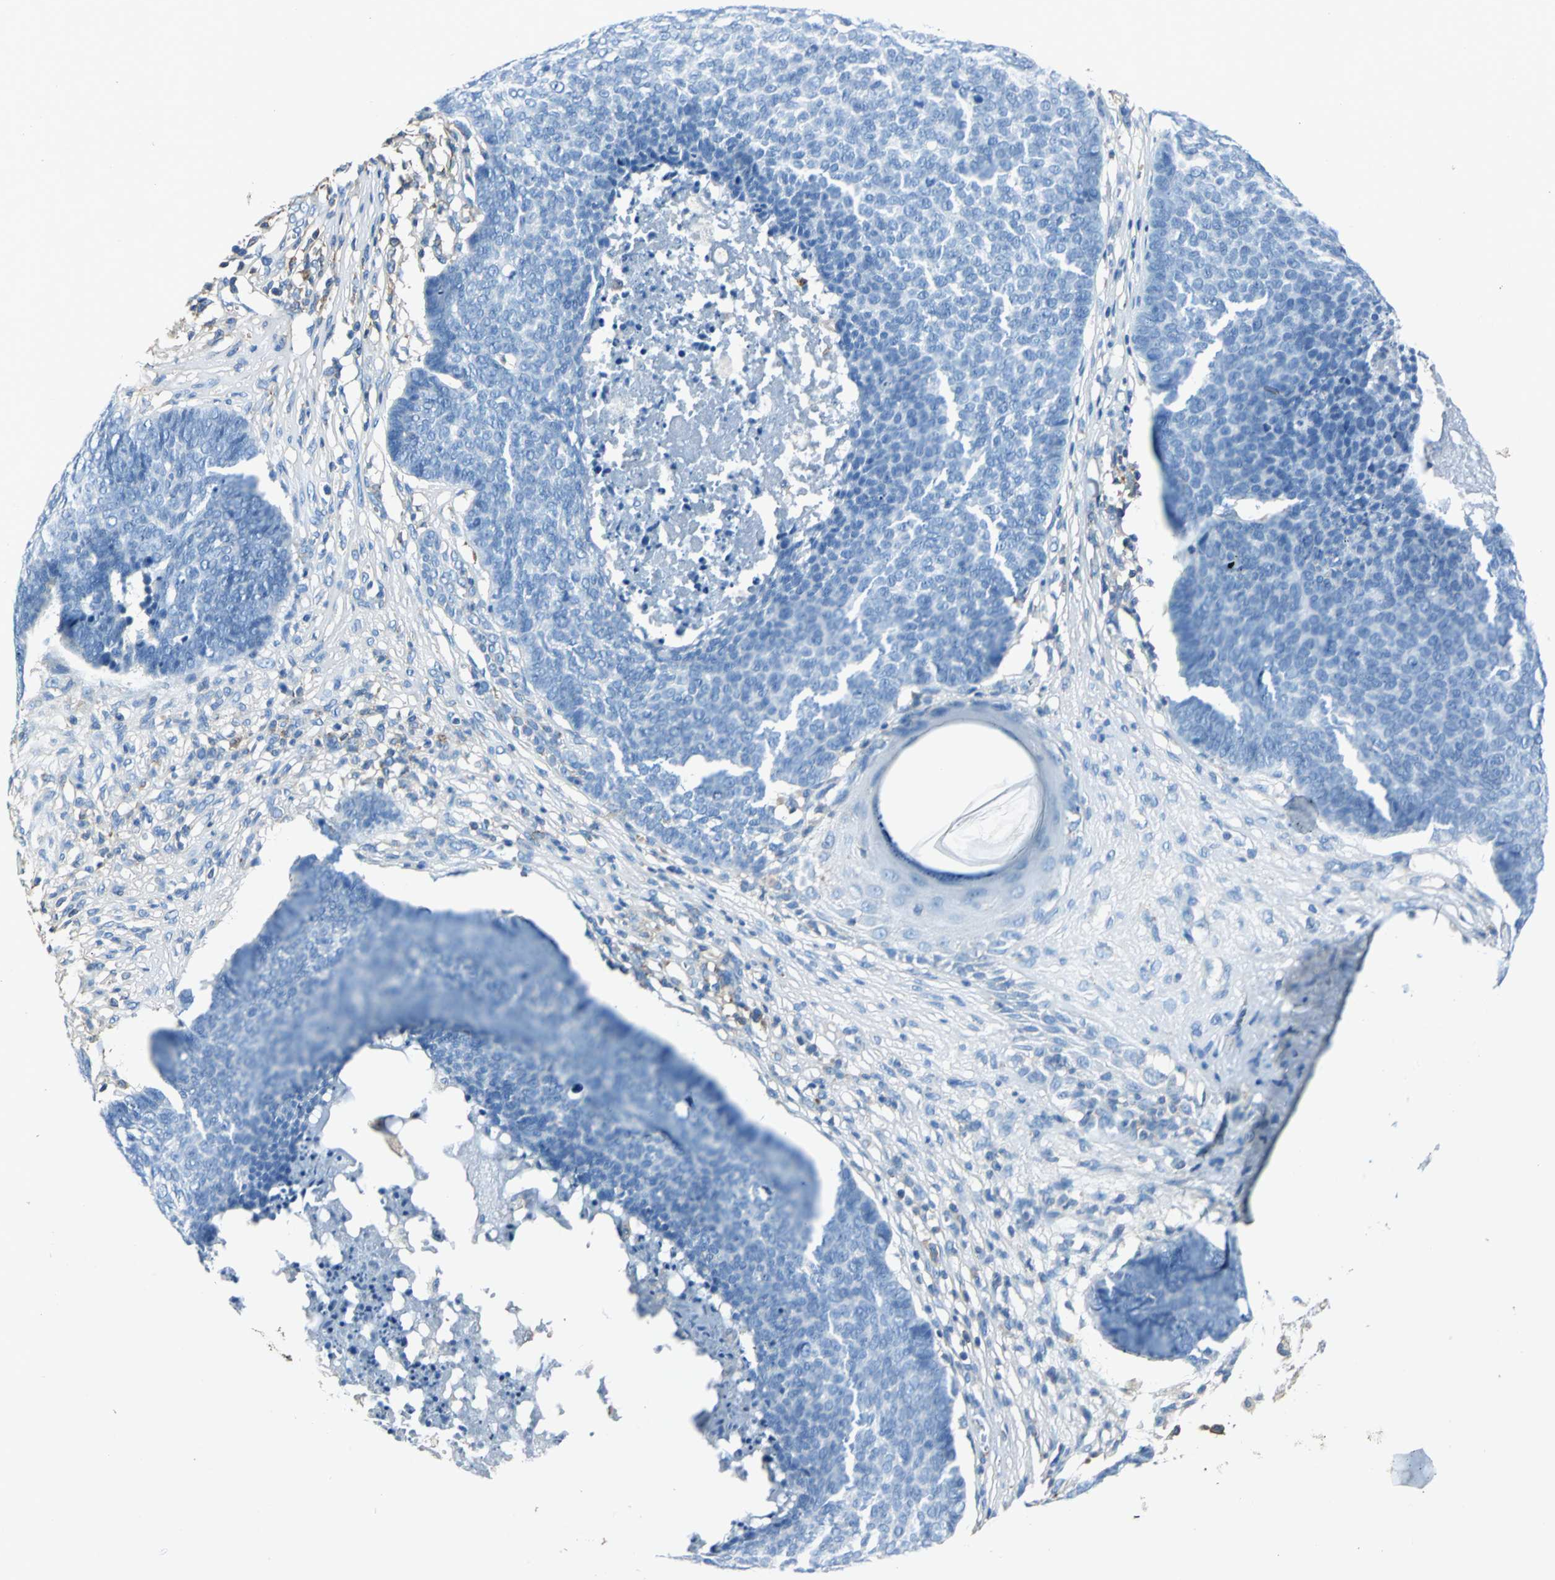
{"staining": {"intensity": "negative", "quantity": "none", "location": "none"}, "tissue": "skin cancer", "cell_type": "Tumor cells", "image_type": "cancer", "snomed": [{"axis": "morphology", "description": "Basal cell carcinoma"}, {"axis": "topography", "description": "Skin"}], "caption": "High power microscopy micrograph of an IHC histopathology image of skin cancer, revealing no significant expression in tumor cells.", "gene": "SEPTIN6", "patient": {"sex": "male", "age": 84}}